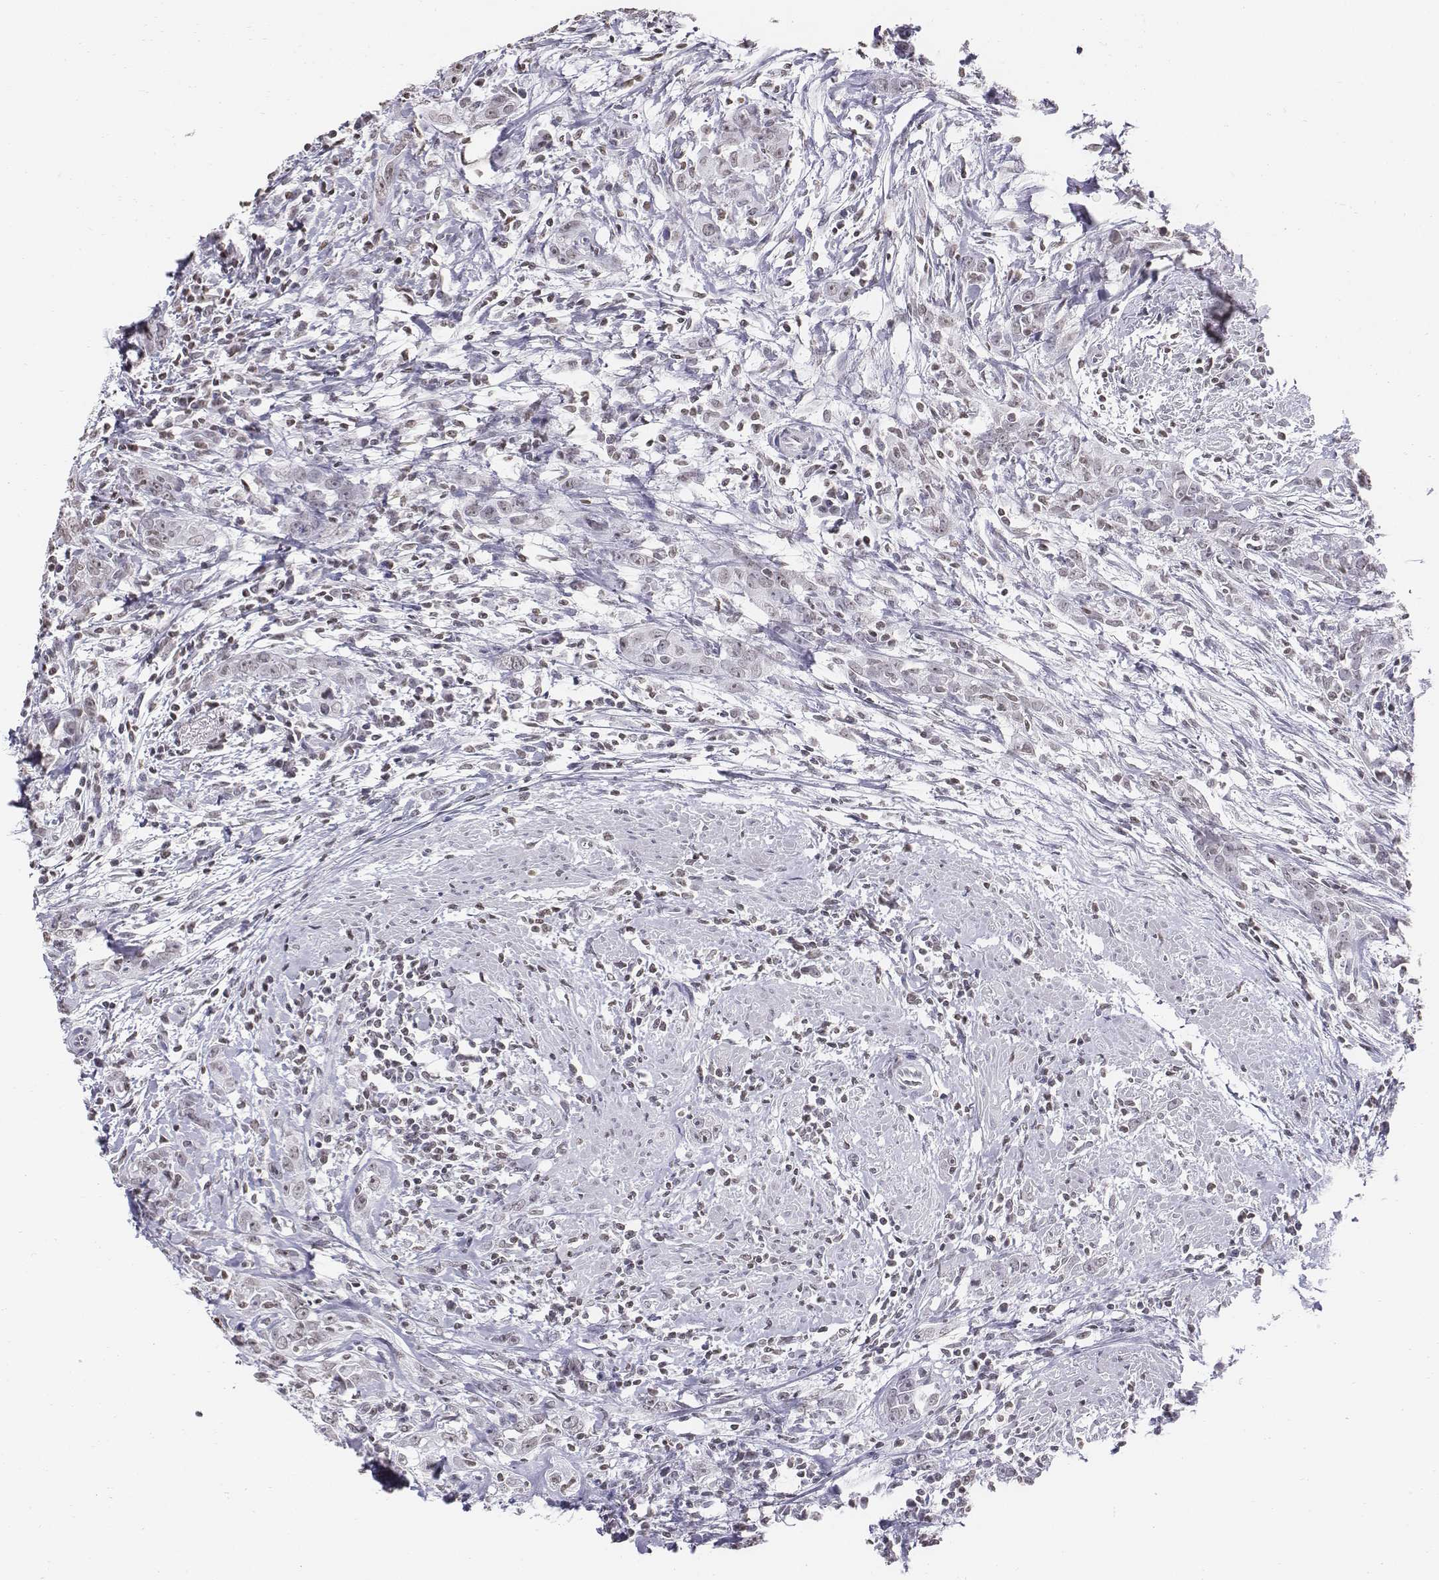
{"staining": {"intensity": "negative", "quantity": "none", "location": "none"}, "tissue": "urothelial cancer", "cell_type": "Tumor cells", "image_type": "cancer", "snomed": [{"axis": "morphology", "description": "Urothelial carcinoma, High grade"}, {"axis": "topography", "description": "Urinary bladder"}], "caption": "IHC micrograph of urothelial cancer stained for a protein (brown), which exhibits no positivity in tumor cells. Brightfield microscopy of IHC stained with DAB (brown) and hematoxylin (blue), captured at high magnification.", "gene": "BARHL1", "patient": {"sex": "male", "age": 83}}